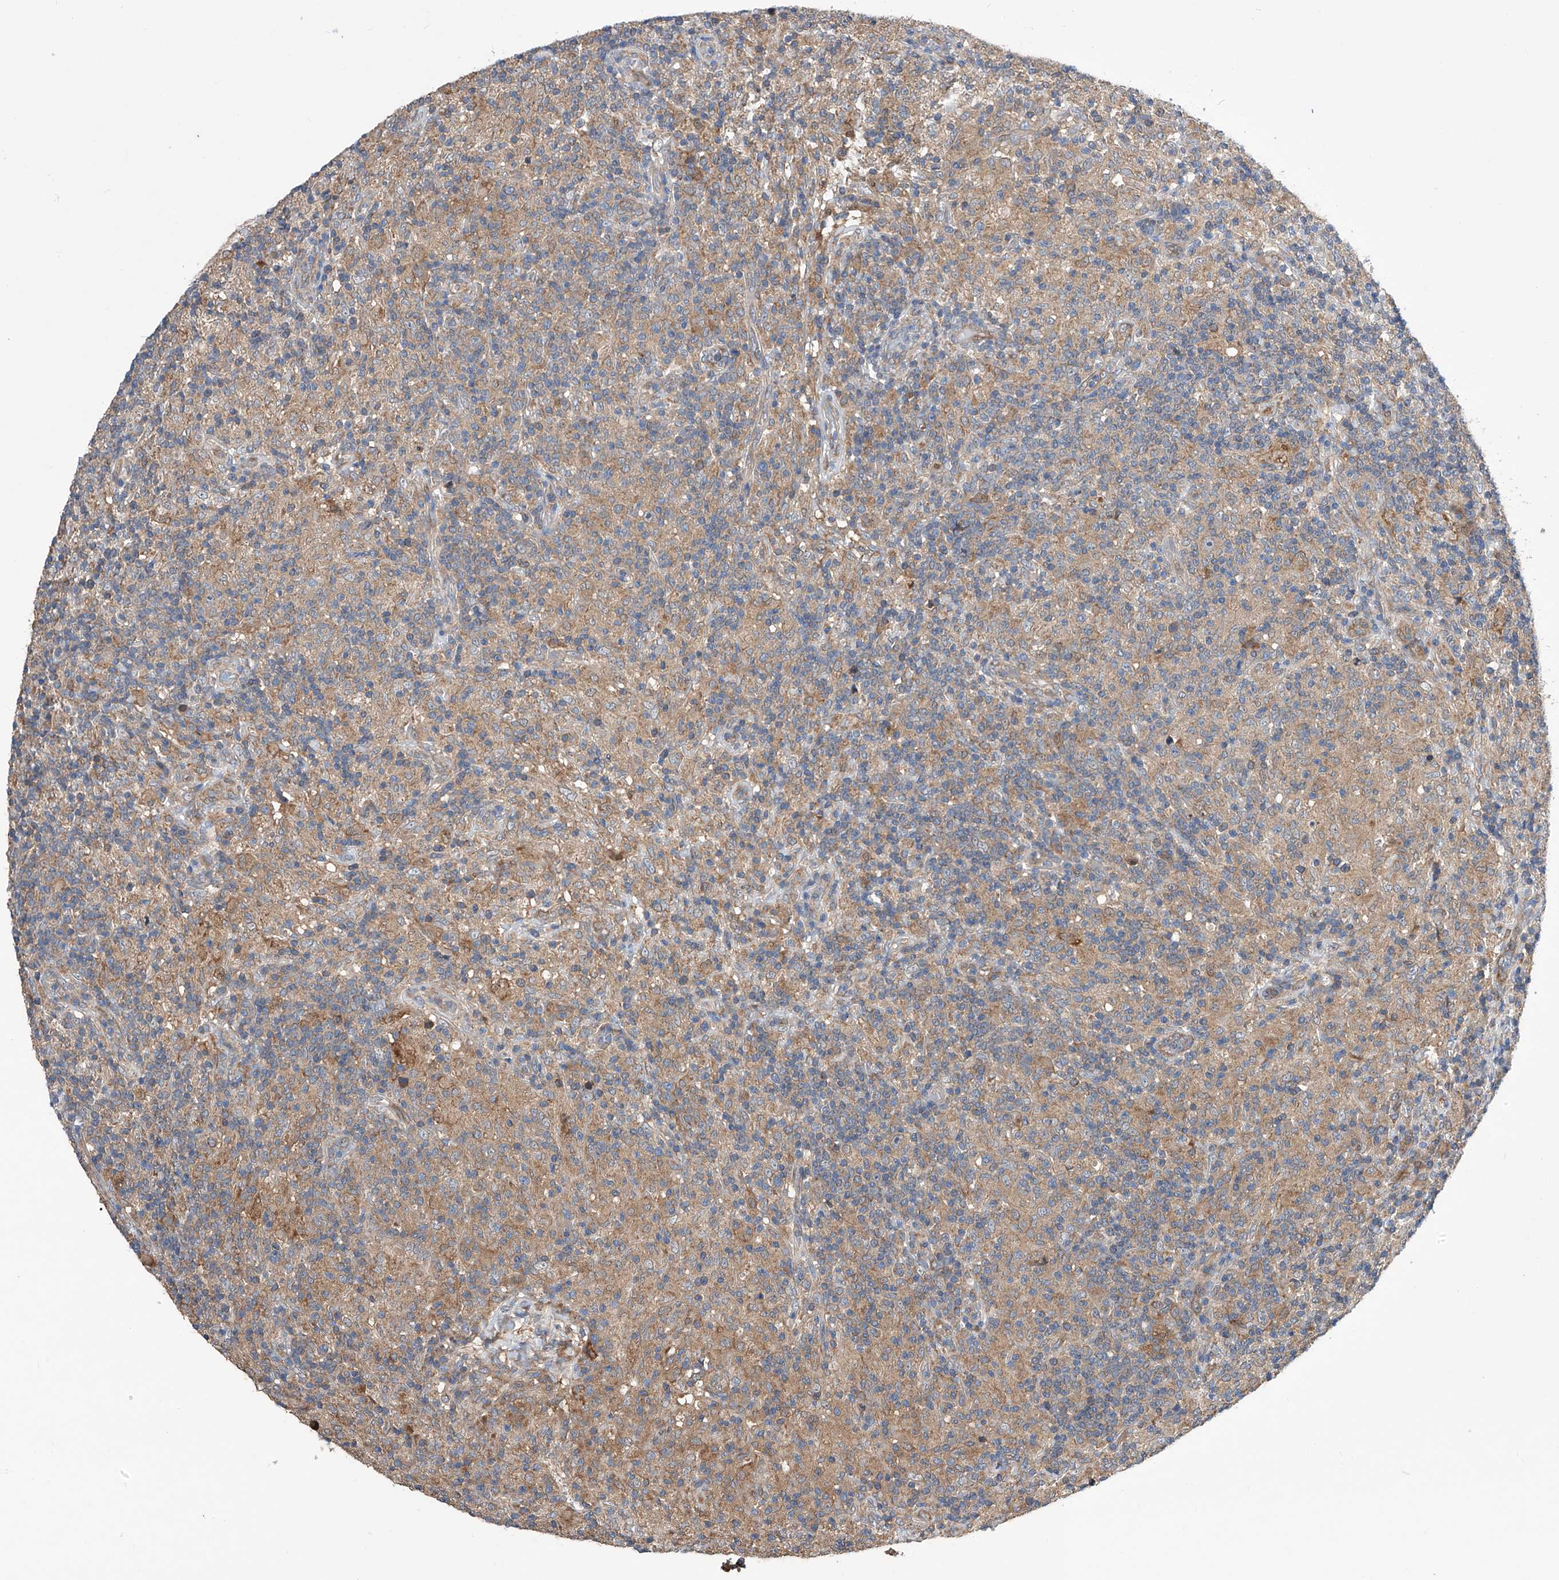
{"staining": {"intensity": "moderate", "quantity": "25%-75%", "location": "cytoplasmic/membranous"}, "tissue": "lymphoma", "cell_type": "Tumor cells", "image_type": "cancer", "snomed": [{"axis": "morphology", "description": "Hodgkin's disease, NOS"}, {"axis": "topography", "description": "Lymph node"}], "caption": "DAB immunohistochemical staining of lymphoma demonstrates moderate cytoplasmic/membranous protein expression in about 25%-75% of tumor cells.", "gene": "SPATA20", "patient": {"sex": "male", "age": 70}}